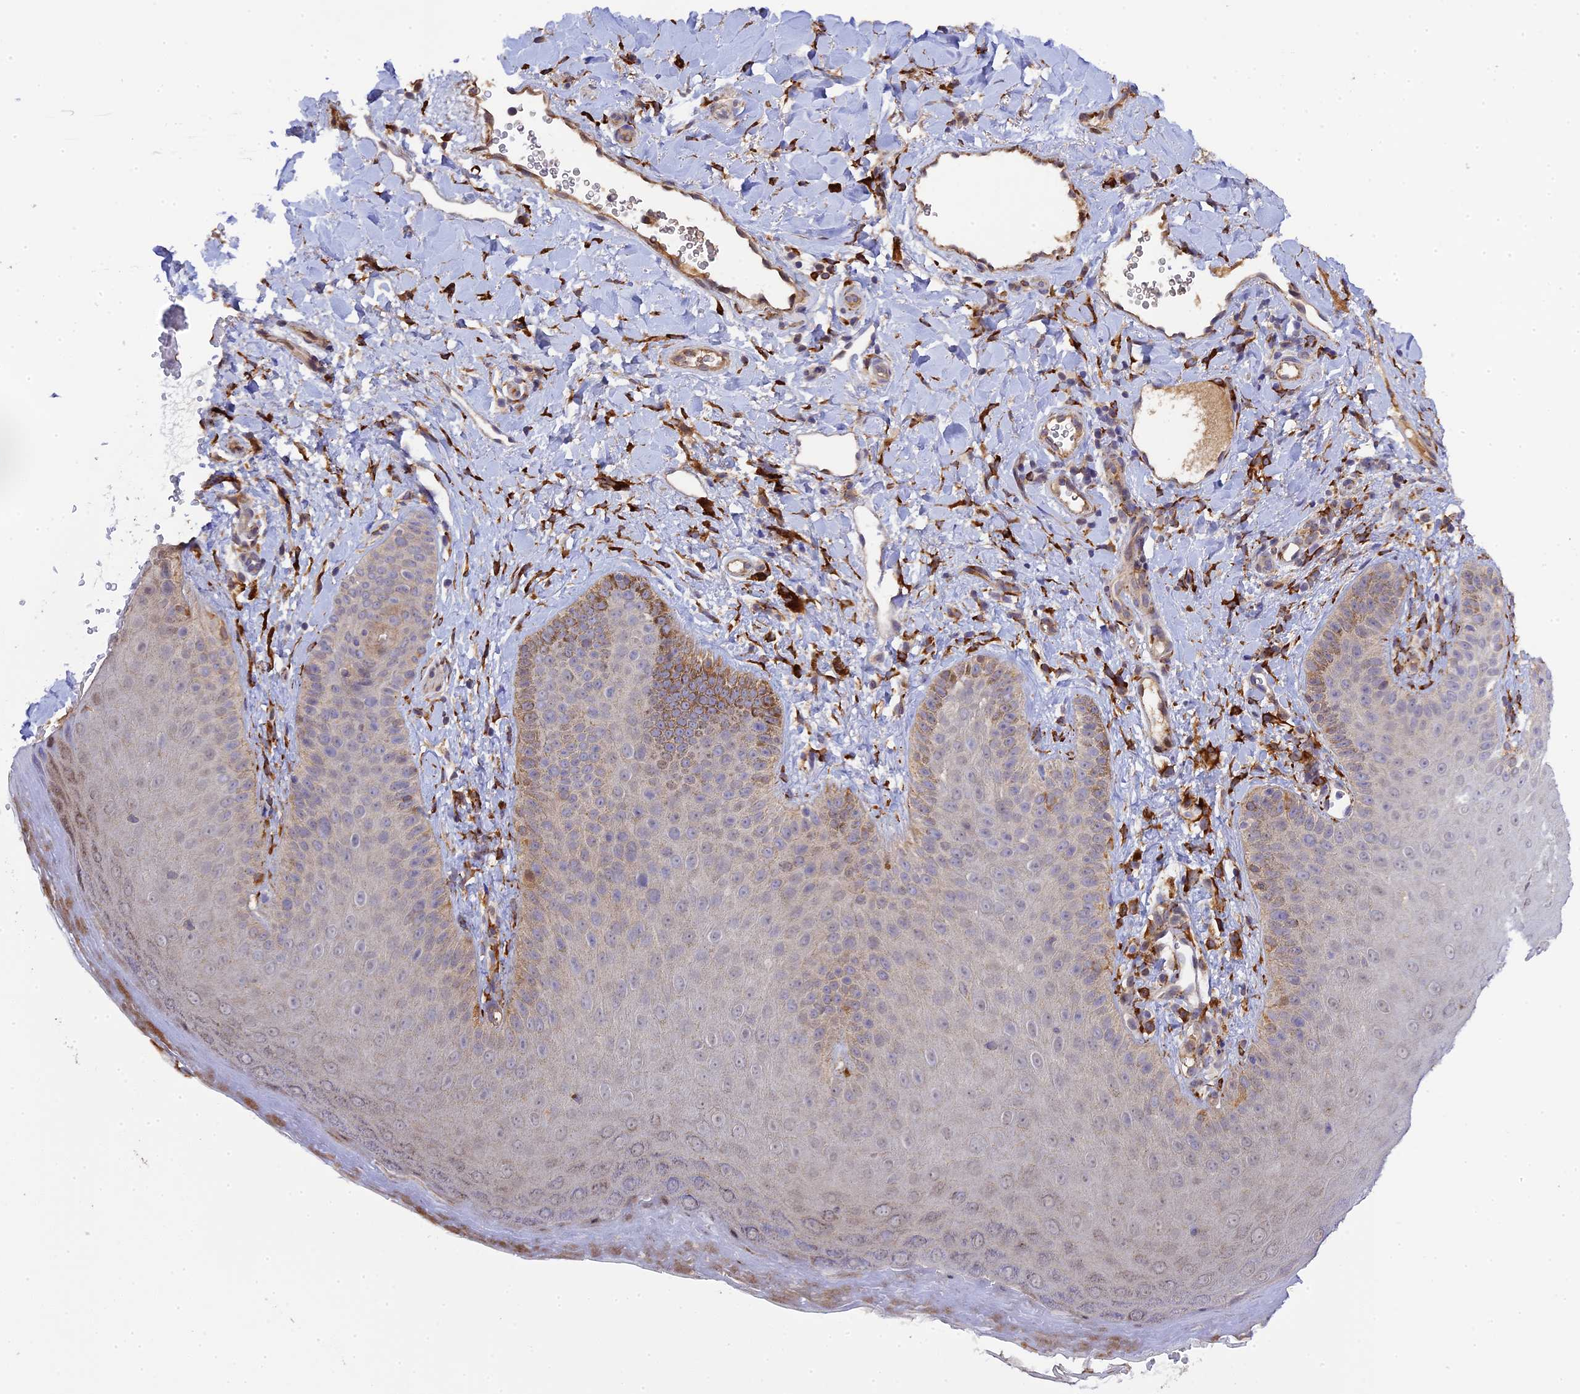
{"staining": {"intensity": "moderate", "quantity": "25%-75%", "location": "cytoplasmic/membranous,nuclear"}, "tissue": "skin", "cell_type": "Epidermal cells", "image_type": "normal", "snomed": [{"axis": "morphology", "description": "Normal tissue, NOS"}, {"axis": "morphology", "description": "Neoplasm, malignant, NOS"}, {"axis": "topography", "description": "Anal"}], "caption": "A medium amount of moderate cytoplasmic/membranous,nuclear staining is identified in approximately 25%-75% of epidermal cells in normal skin. (Brightfield microscopy of DAB IHC at high magnification).", "gene": "P3H3", "patient": {"sex": "male", "age": 47}}